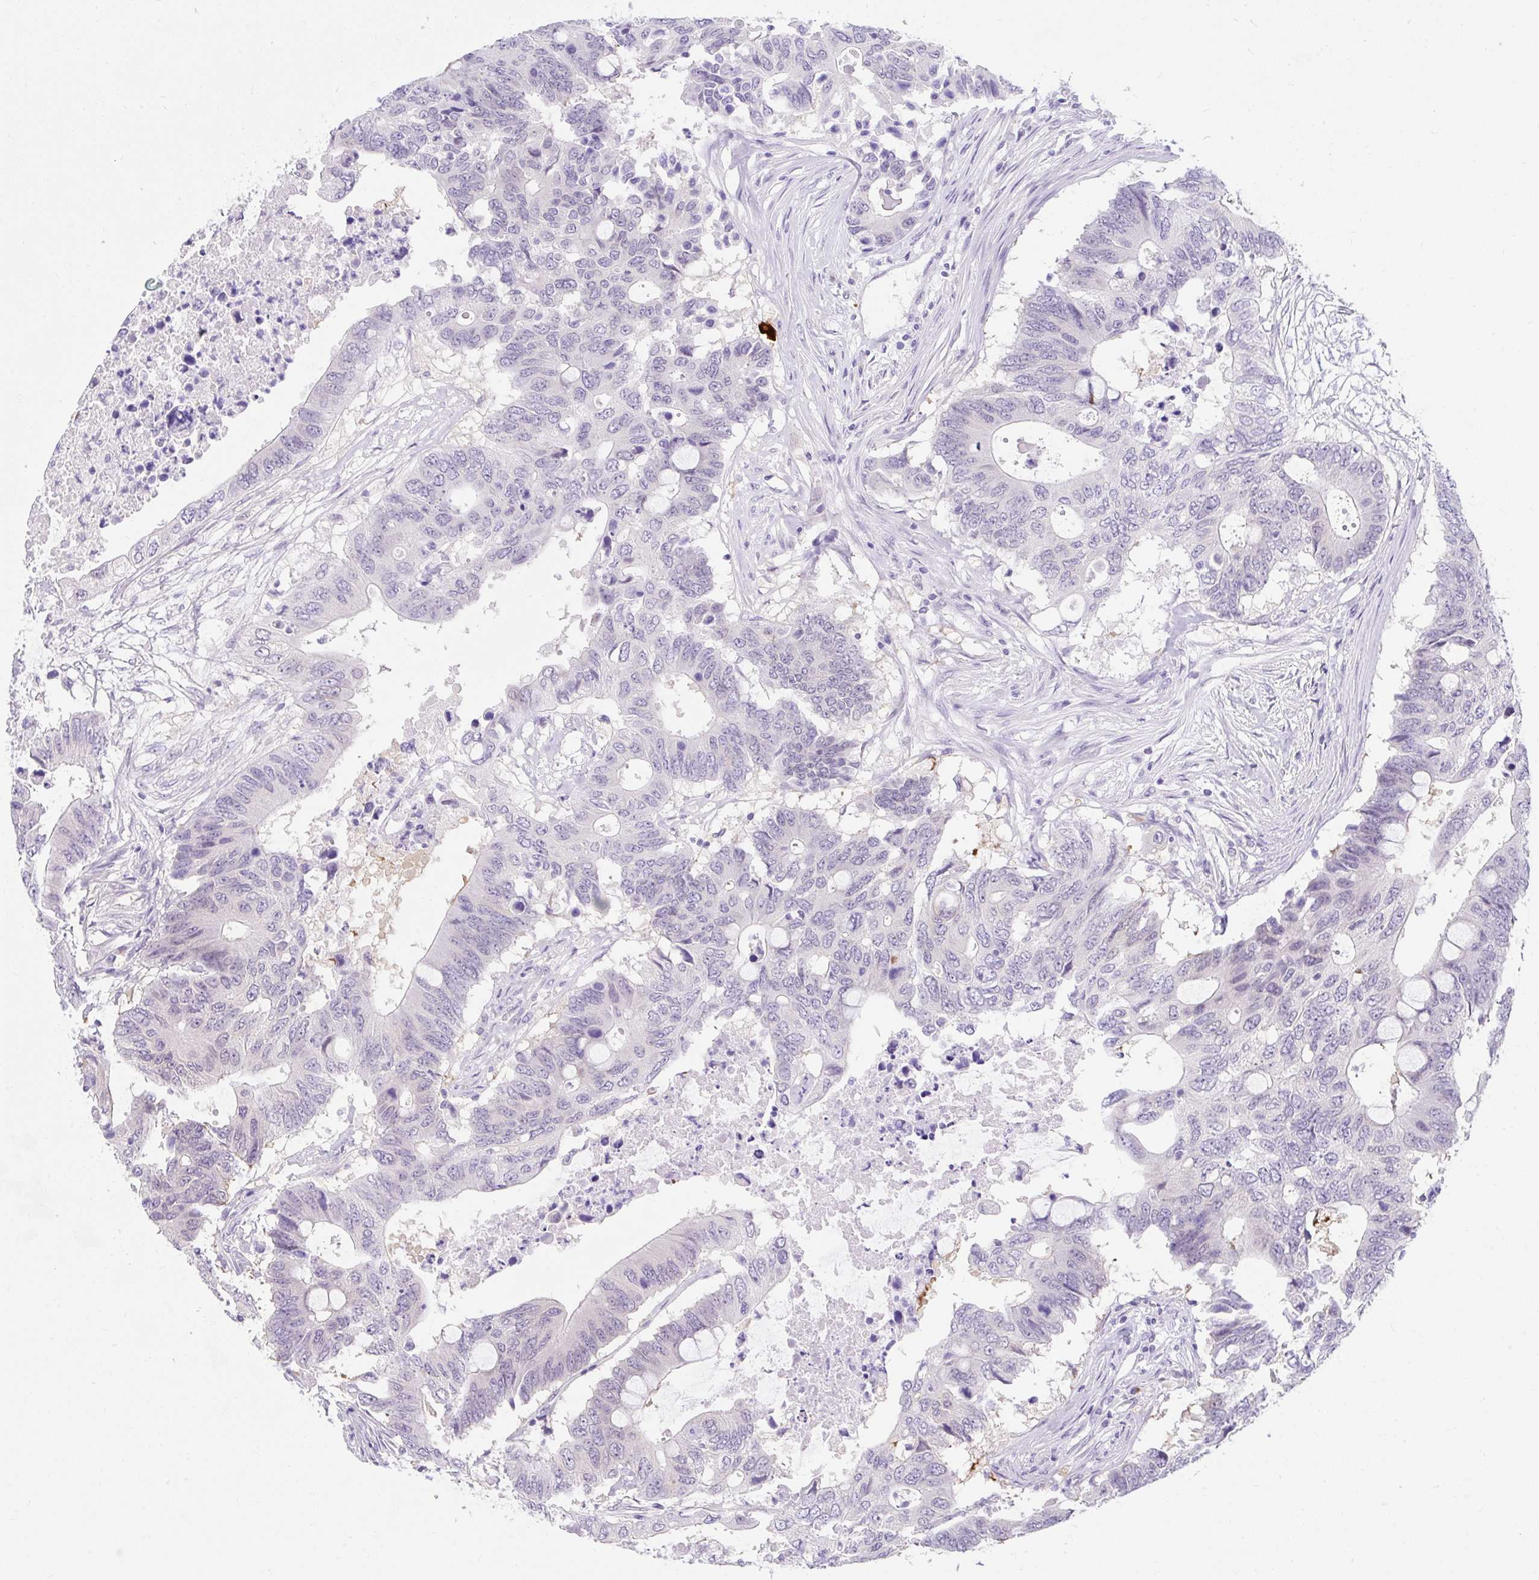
{"staining": {"intensity": "negative", "quantity": "none", "location": "none"}, "tissue": "colorectal cancer", "cell_type": "Tumor cells", "image_type": "cancer", "snomed": [{"axis": "morphology", "description": "Adenocarcinoma, NOS"}, {"axis": "topography", "description": "Colon"}], "caption": "IHC histopathology image of neoplastic tissue: human colorectal cancer stained with DAB (3,3'-diaminobenzidine) demonstrates no significant protein staining in tumor cells.", "gene": "GOLGA8A", "patient": {"sex": "male", "age": 71}}